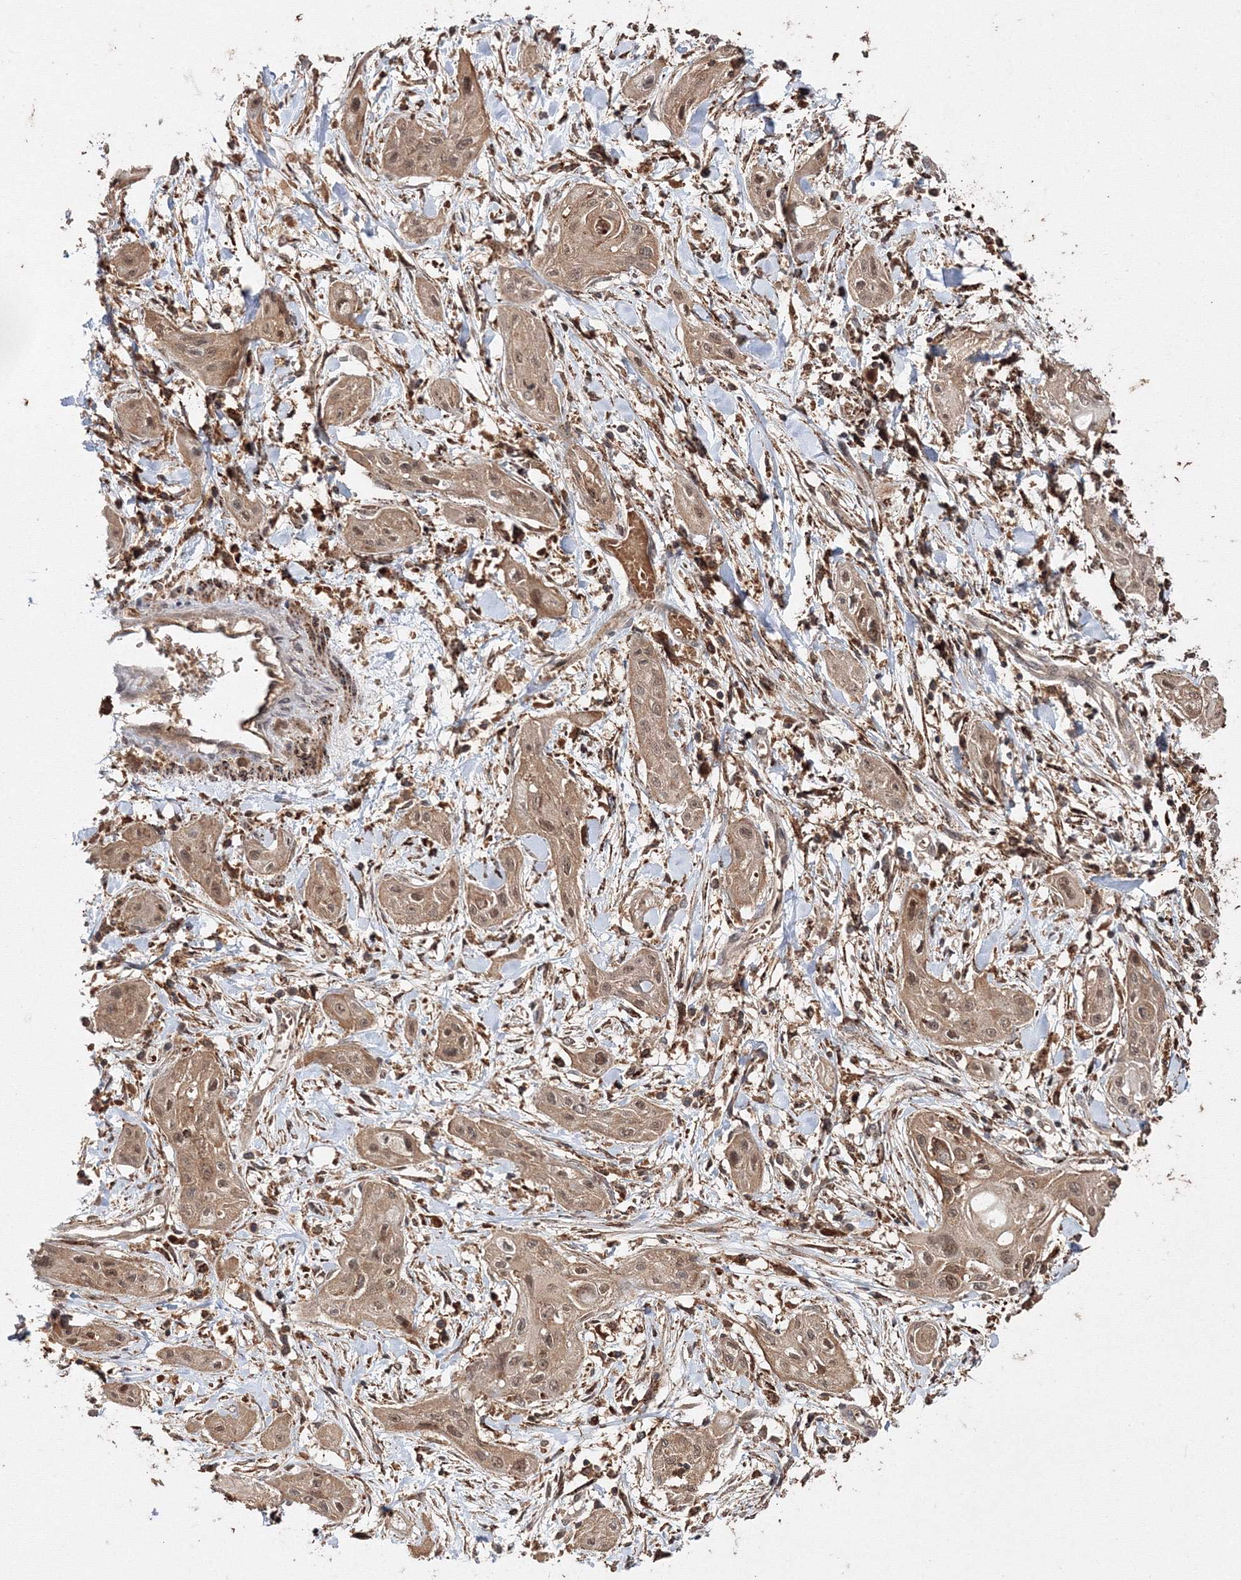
{"staining": {"intensity": "moderate", "quantity": ">75%", "location": "cytoplasmic/membranous,nuclear"}, "tissue": "lung cancer", "cell_type": "Tumor cells", "image_type": "cancer", "snomed": [{"axis": "morphology", "description": "Squamous cell carcinoma, NOS"}, {"axis": "topography", "description": "Lung"}], "caption": "Human lung cancer (squamous cell carcinoma) stained with a protein marker shows moderate staining in tumor cells.", "gene": "DDO", "patient": {"sex": "female", "age": 47}}